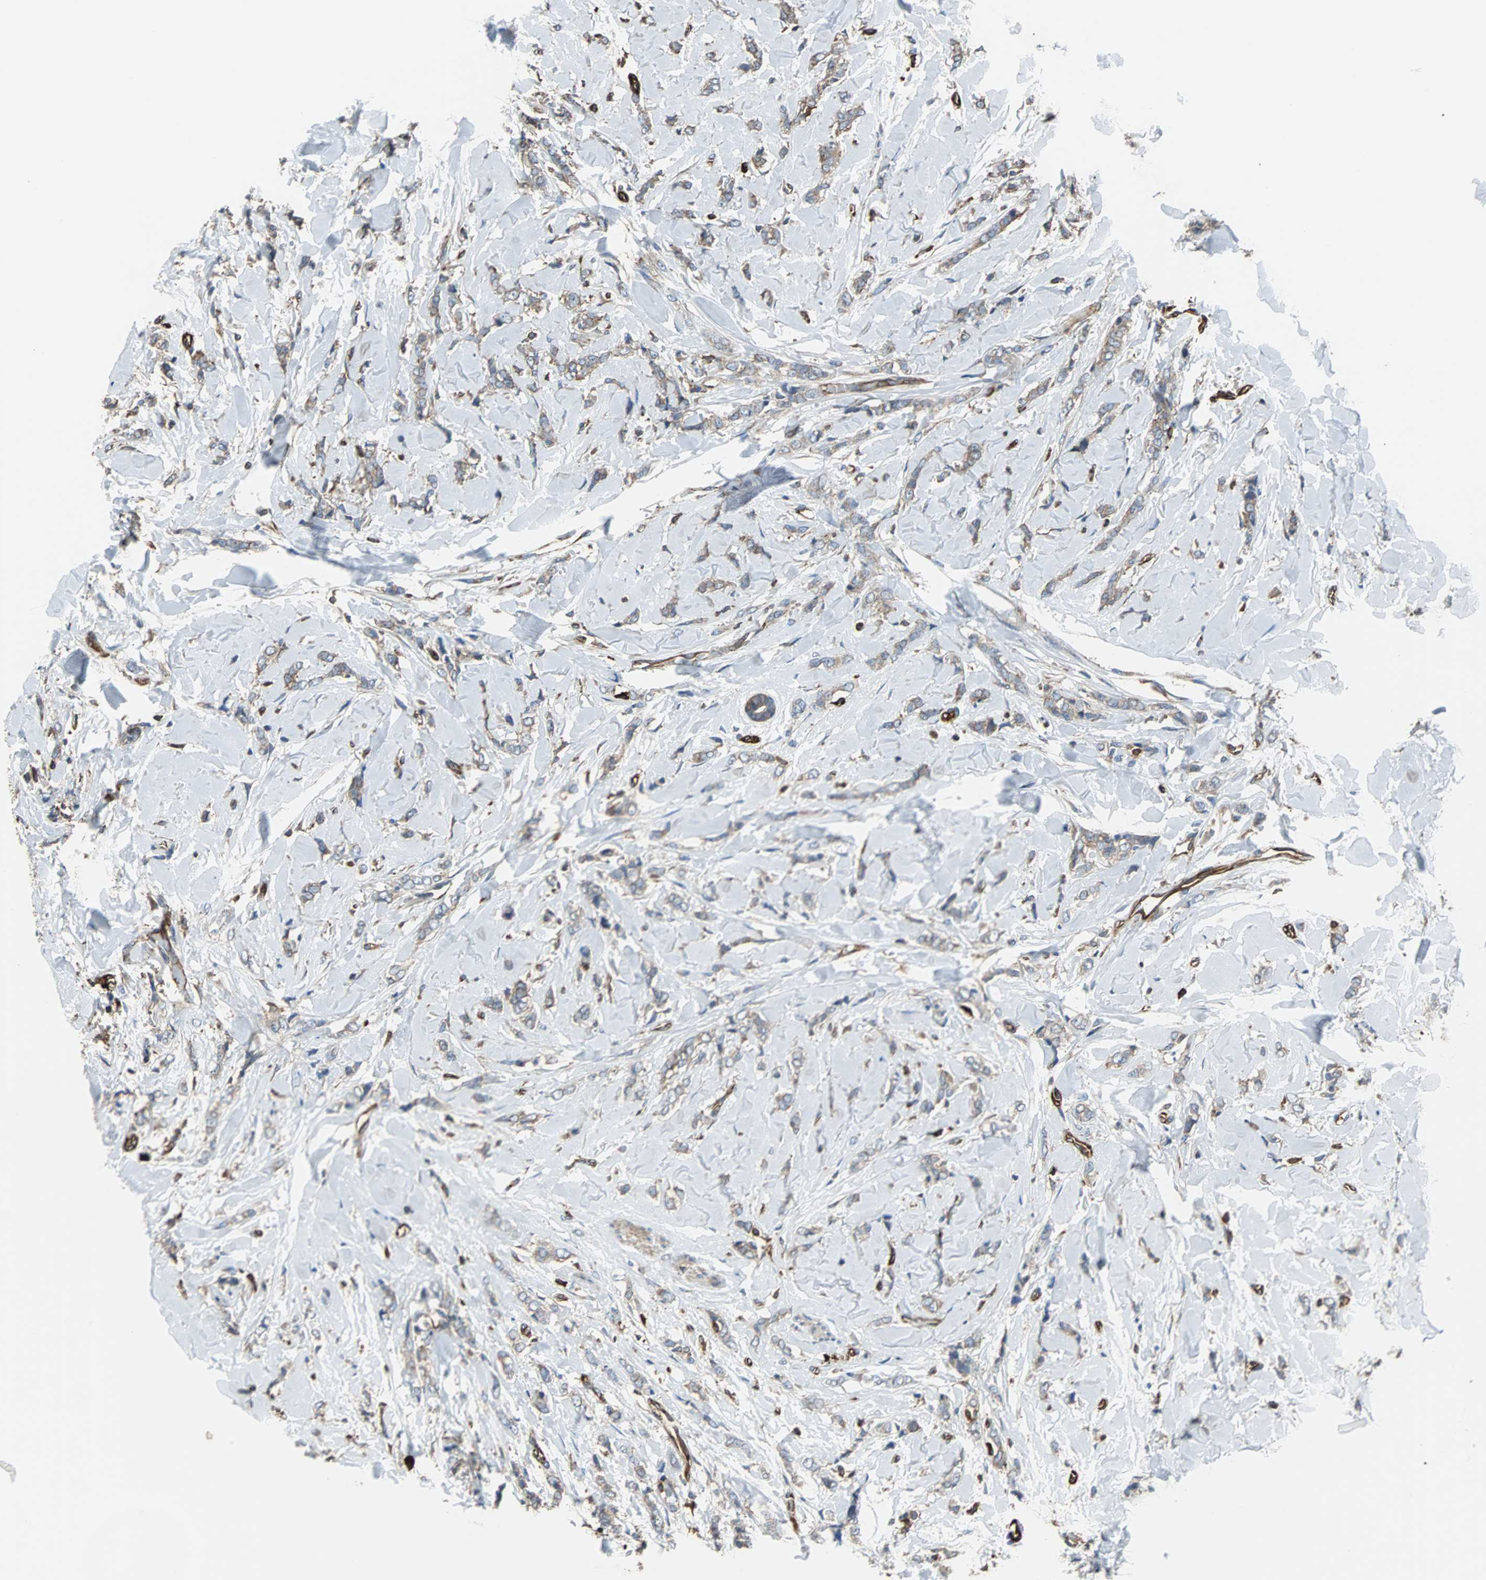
{"staining": {"intensity": "weak", "quantity": "25%-75%", "location": "cytoplasmic/membranous"}, "tissue": "breast cancer", "cell_type": "Tumor cells", "image_type": "cancer", "snomed": [{"axis": "morphology", "description": "Lobular carcinoma"}, {"axis": "topography", "description": "Skin"}, {"axis": "topography", "description": "Breast"}], "caption": "Tumor cells exhibit low levels of weak cytoplasmic/membranous positivity in approximately 25%-75% of cells in human breast lobular carcinoma. The protein of interest is shown in brown color, while the nuclei are stained blue.", "gene": "PLCG2", "patient": {"sex": "female", "age": 46}}